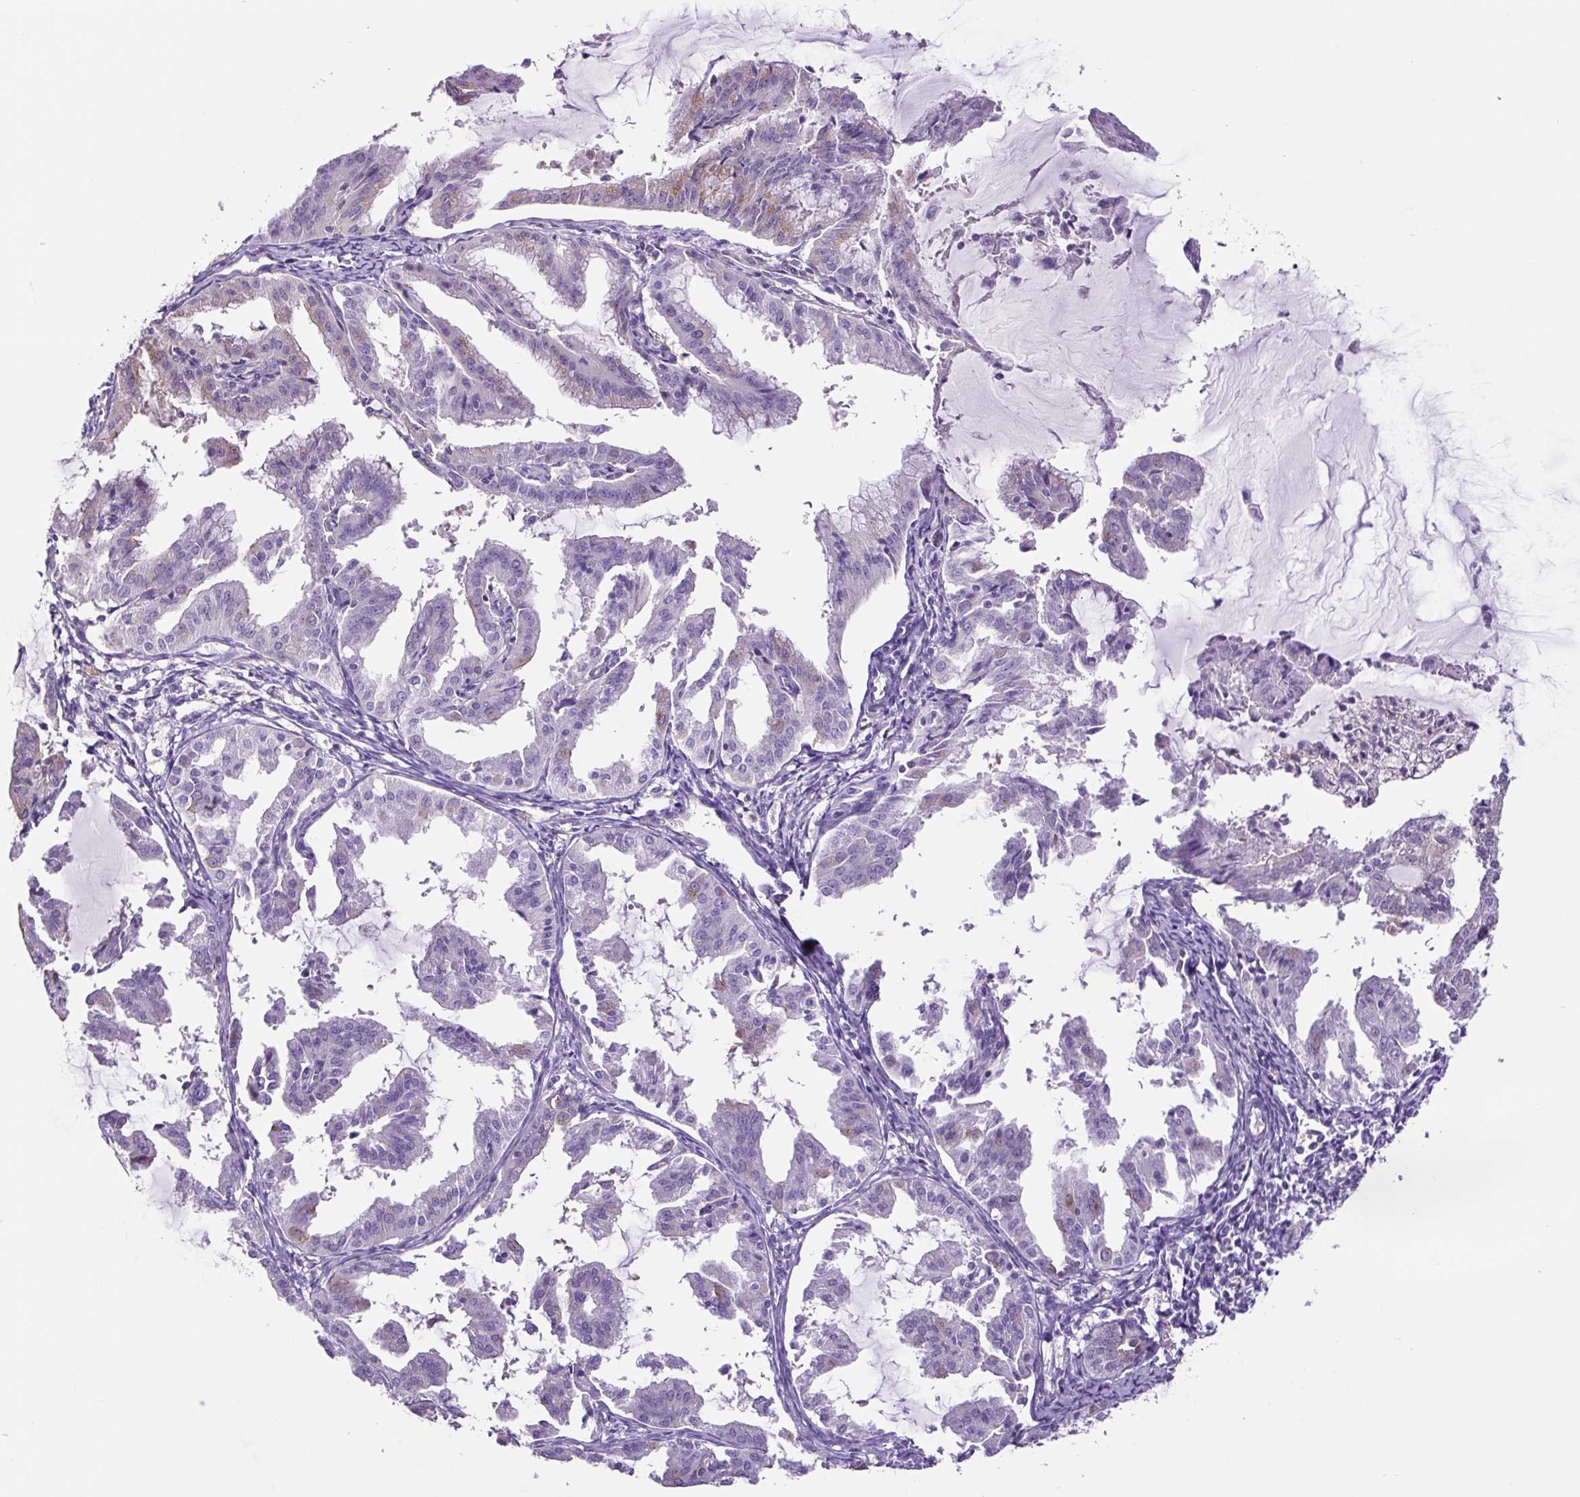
{"staining": {"intensity": "weak", "quantity": "<25%", "location": "cytoplasmic/membranous"}, "tissue": "endometrial cancer", "cell_type": "Tumor cells", "image_type": "cancer", "snomed": [{"axis": "morphology", "description": "Adenocarcinoma, NOS"}, {"axis": "topography", "description": "Endometrium"}], "caption": "IHC image of neoplastic tissue: human endometrial cancer stained with DAB shows no significant protein positivity in tumor cells. (DAB (3,3'-diaminobenzidine) immunohistochemistry, high magnification).", "gene": "GORASP1", "patient": {"sex": "female", "age": 70}}